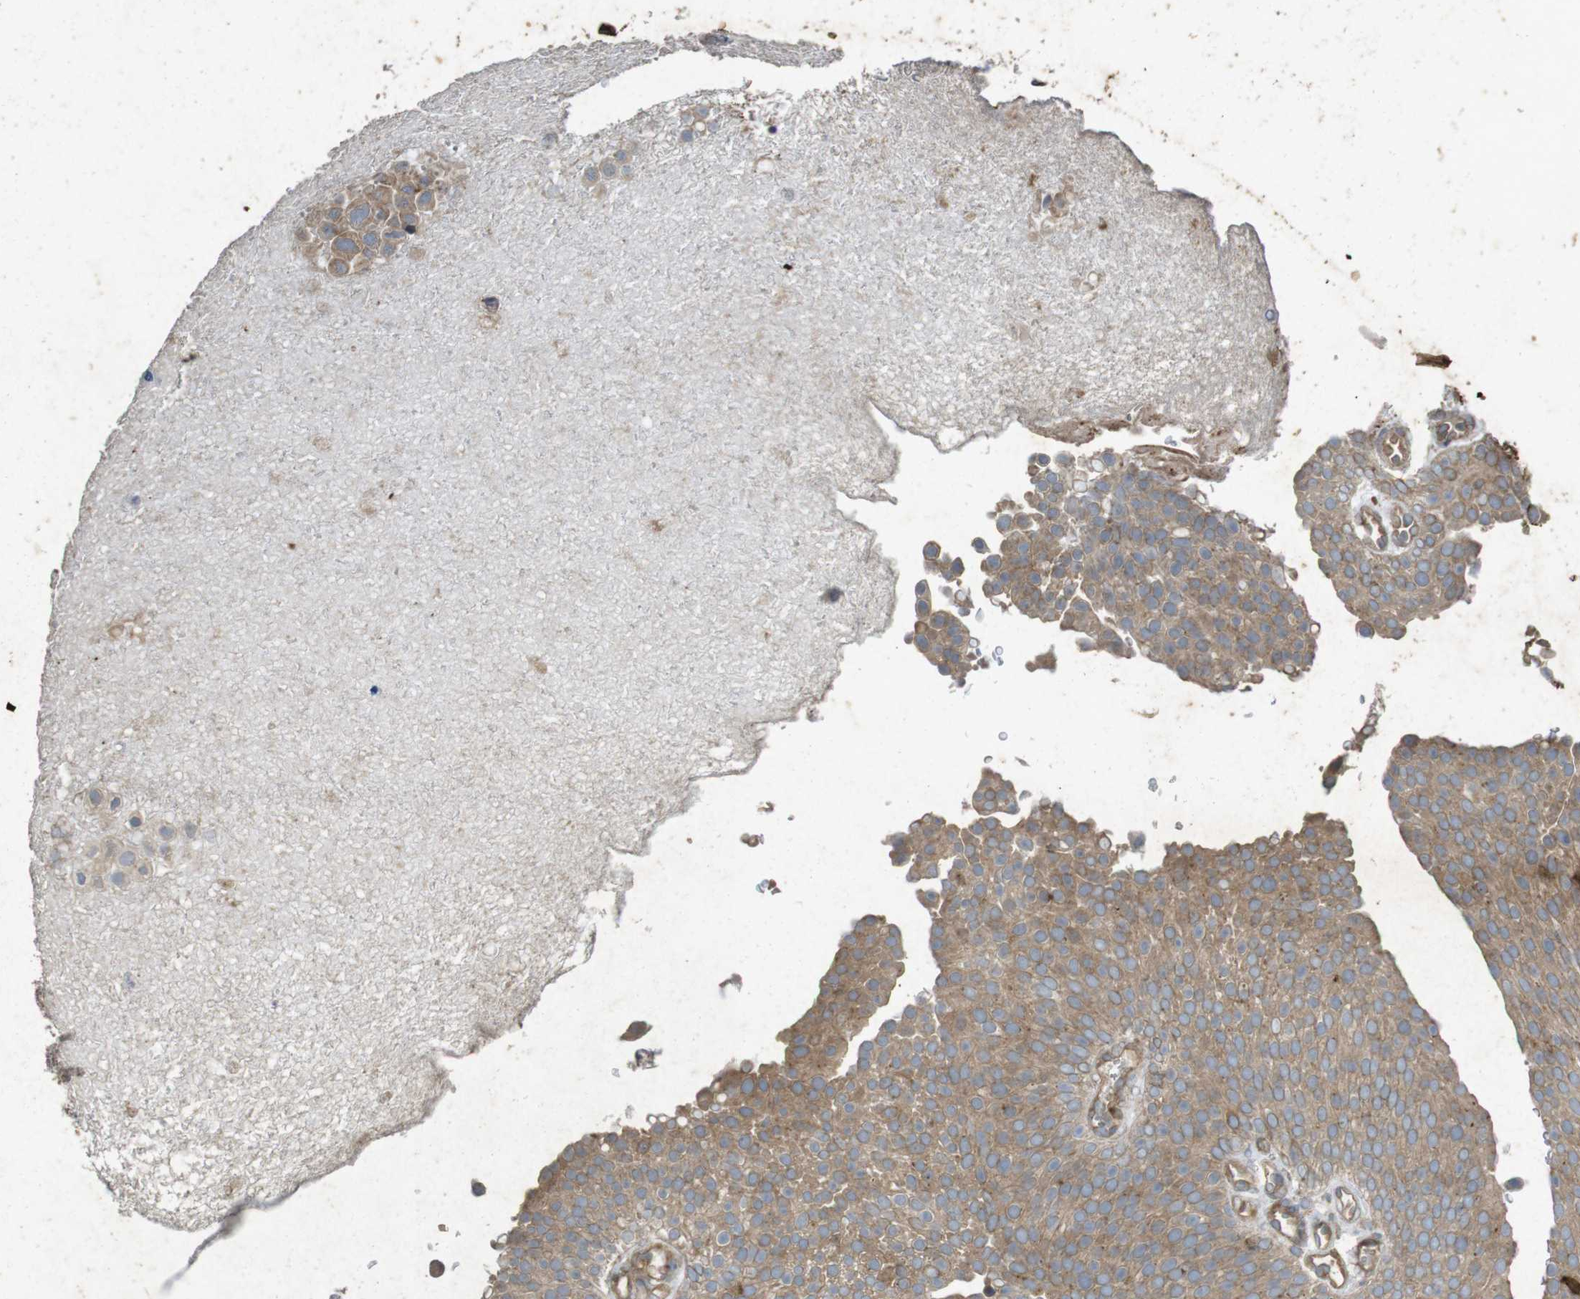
{"staining": {"intensity": "moderate", "quantity": ">75%", "location": "cytoplasmic/membranous"}, "tissue": "urothelial cancer", "cell_type": "Tumor cells", "image_type": "cancer", "snomed": [{"axis": "morphology", "description": "Urothelial carcinoma, Low grade"}, {"axis": "topography", "description": "Urinary bladder"}], "caption": "Human urothelial cancer stained with a brown dye demonstrates moderate cytoplasmic/membranous positive staining in about >75% of tumor cells.", "gene": "FLCN", "patient": {"sex": "male", "age": 78}}